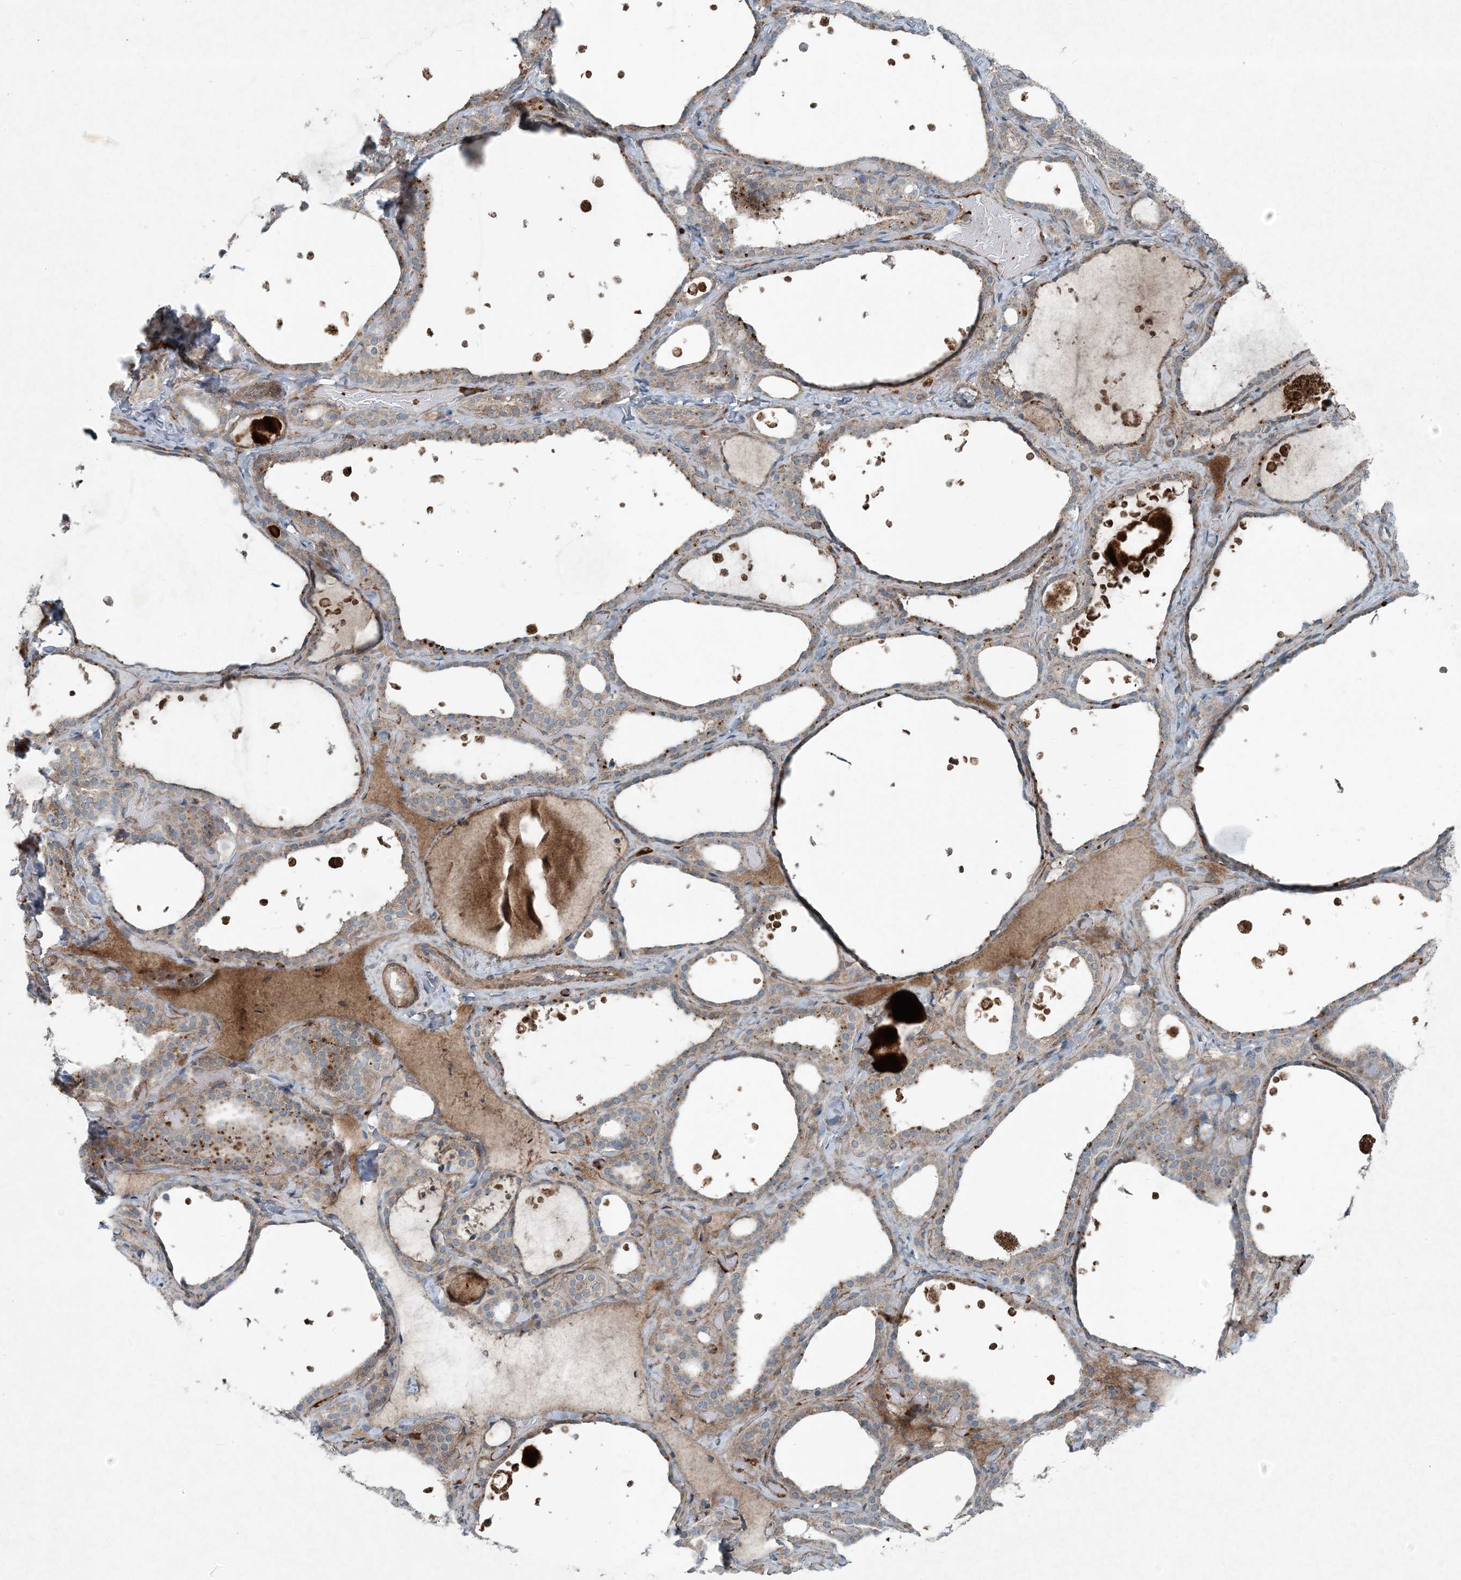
{"staining": {"intensity": "moderate", "quantity": "25%-75%", "location": "cytoplasmic/membranous"}, "tissue": "thyroid gland", "cell_type": "Glandular cells", "image_type": "normal", "snomed": [{"axis": "morphology", "description": "Normal tissue, NOS"}, {"axis": "topography", "description": "Thyroid gland"}], "caption": "Immunohistochemical staining of benign thyroid gland reveals 25%-75% levels of moderate cytoplasmic/membranous protein expression in approximately 25%-75% of glandular cells.", "gene": "APOM", "patient": {"sex": "female", "age": 44}}